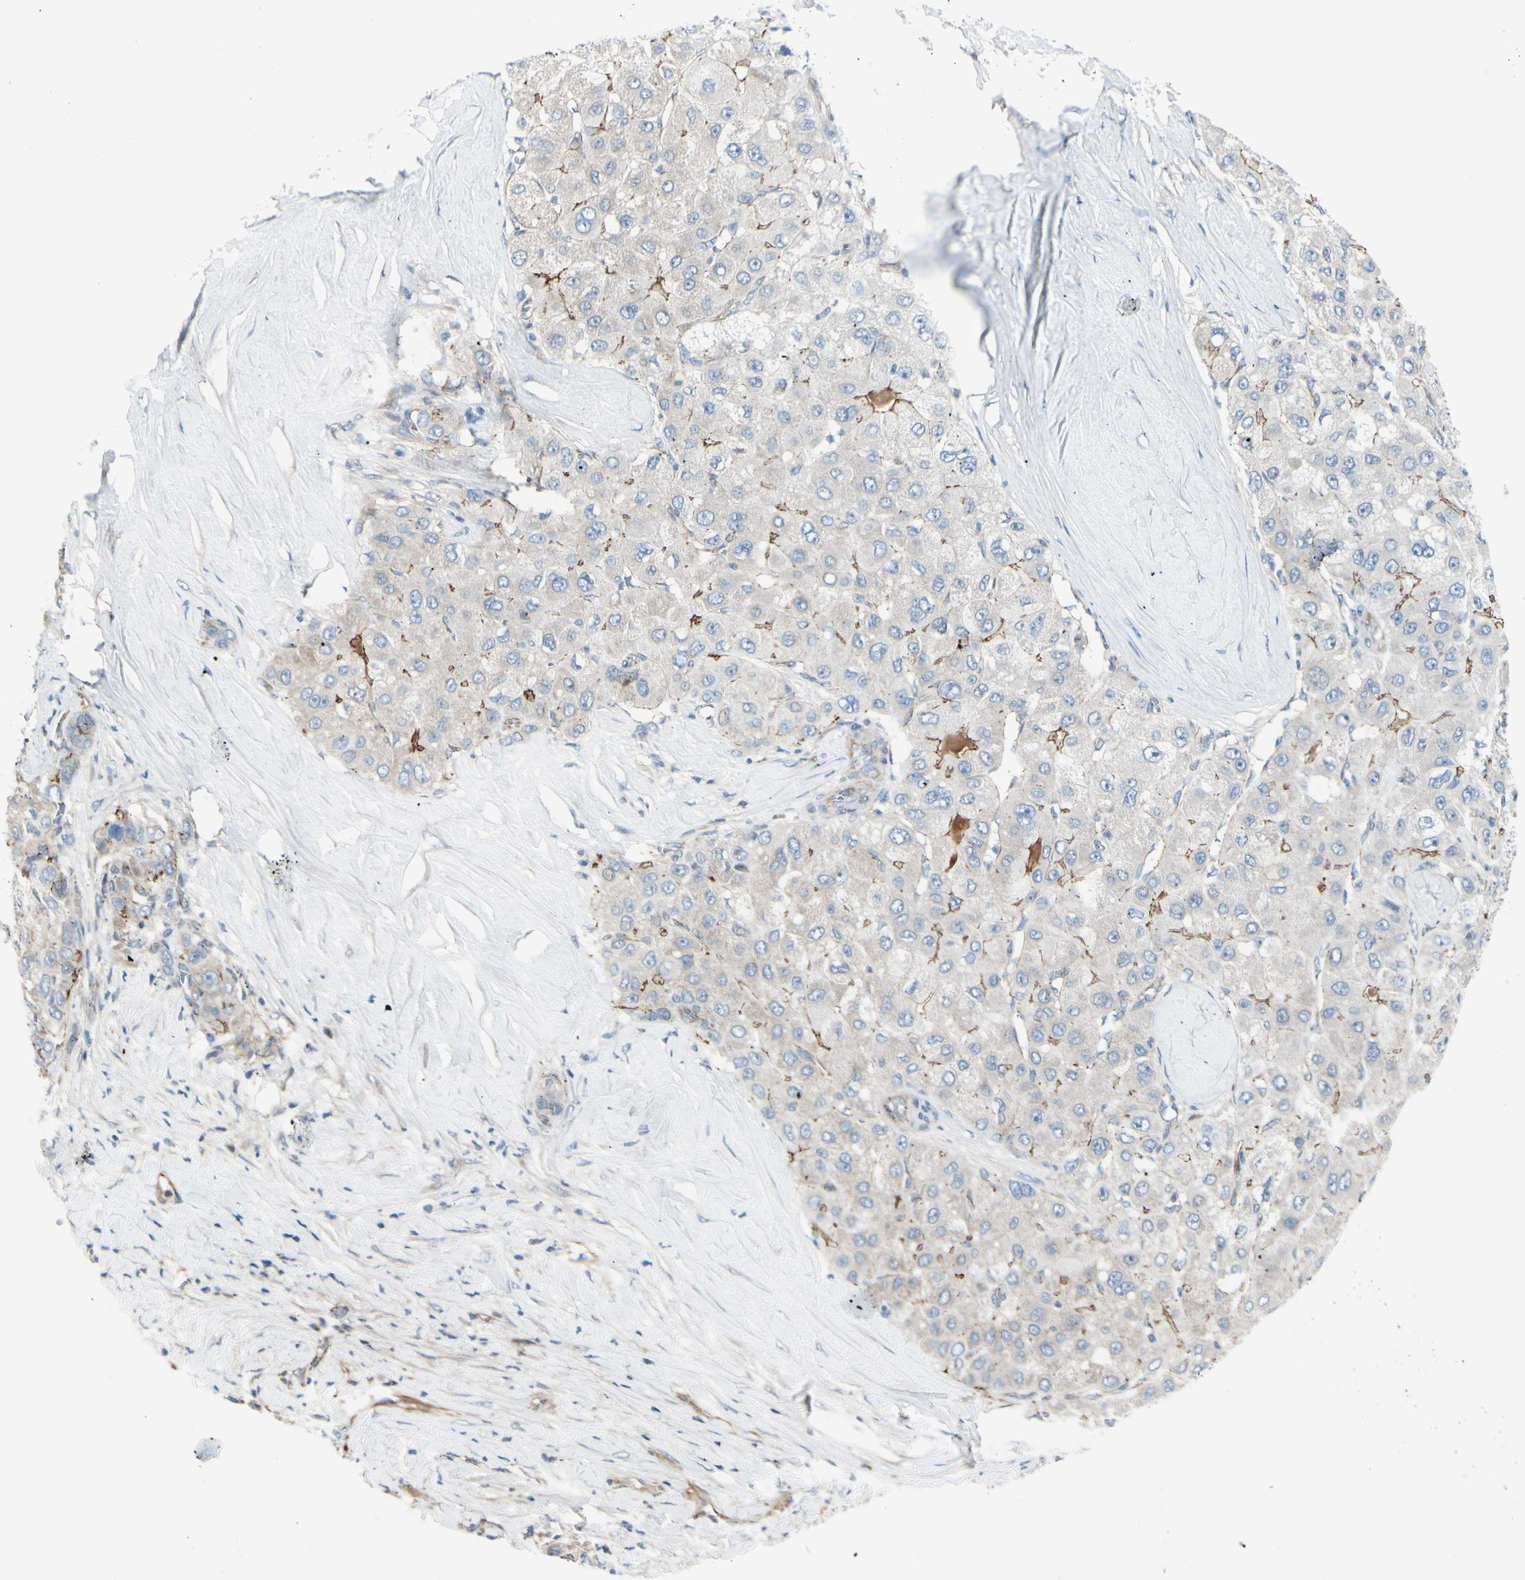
{"staining": {"intensity": "weak", "quantity": "25%-75%", "location": "cytoplasmic/membranous"}, "tissue": "liver cancer", "cell_type": "Tumor cells", "image_type": "cancer", "snomed": [{"axis": "morphology", "description": "Carcinoma, Hepatocellular, NOS"}, {"axis": "topography", "description": "Liver"}], "caption": "Human liver hepatocellular carcinoma stained with a brown dye shows weak cytoplasmic/membranous positive staining in approximately 25%-75% of tumor cells.", "gene": "TJP1", "patient": {"sex": "male", "age": 80}}